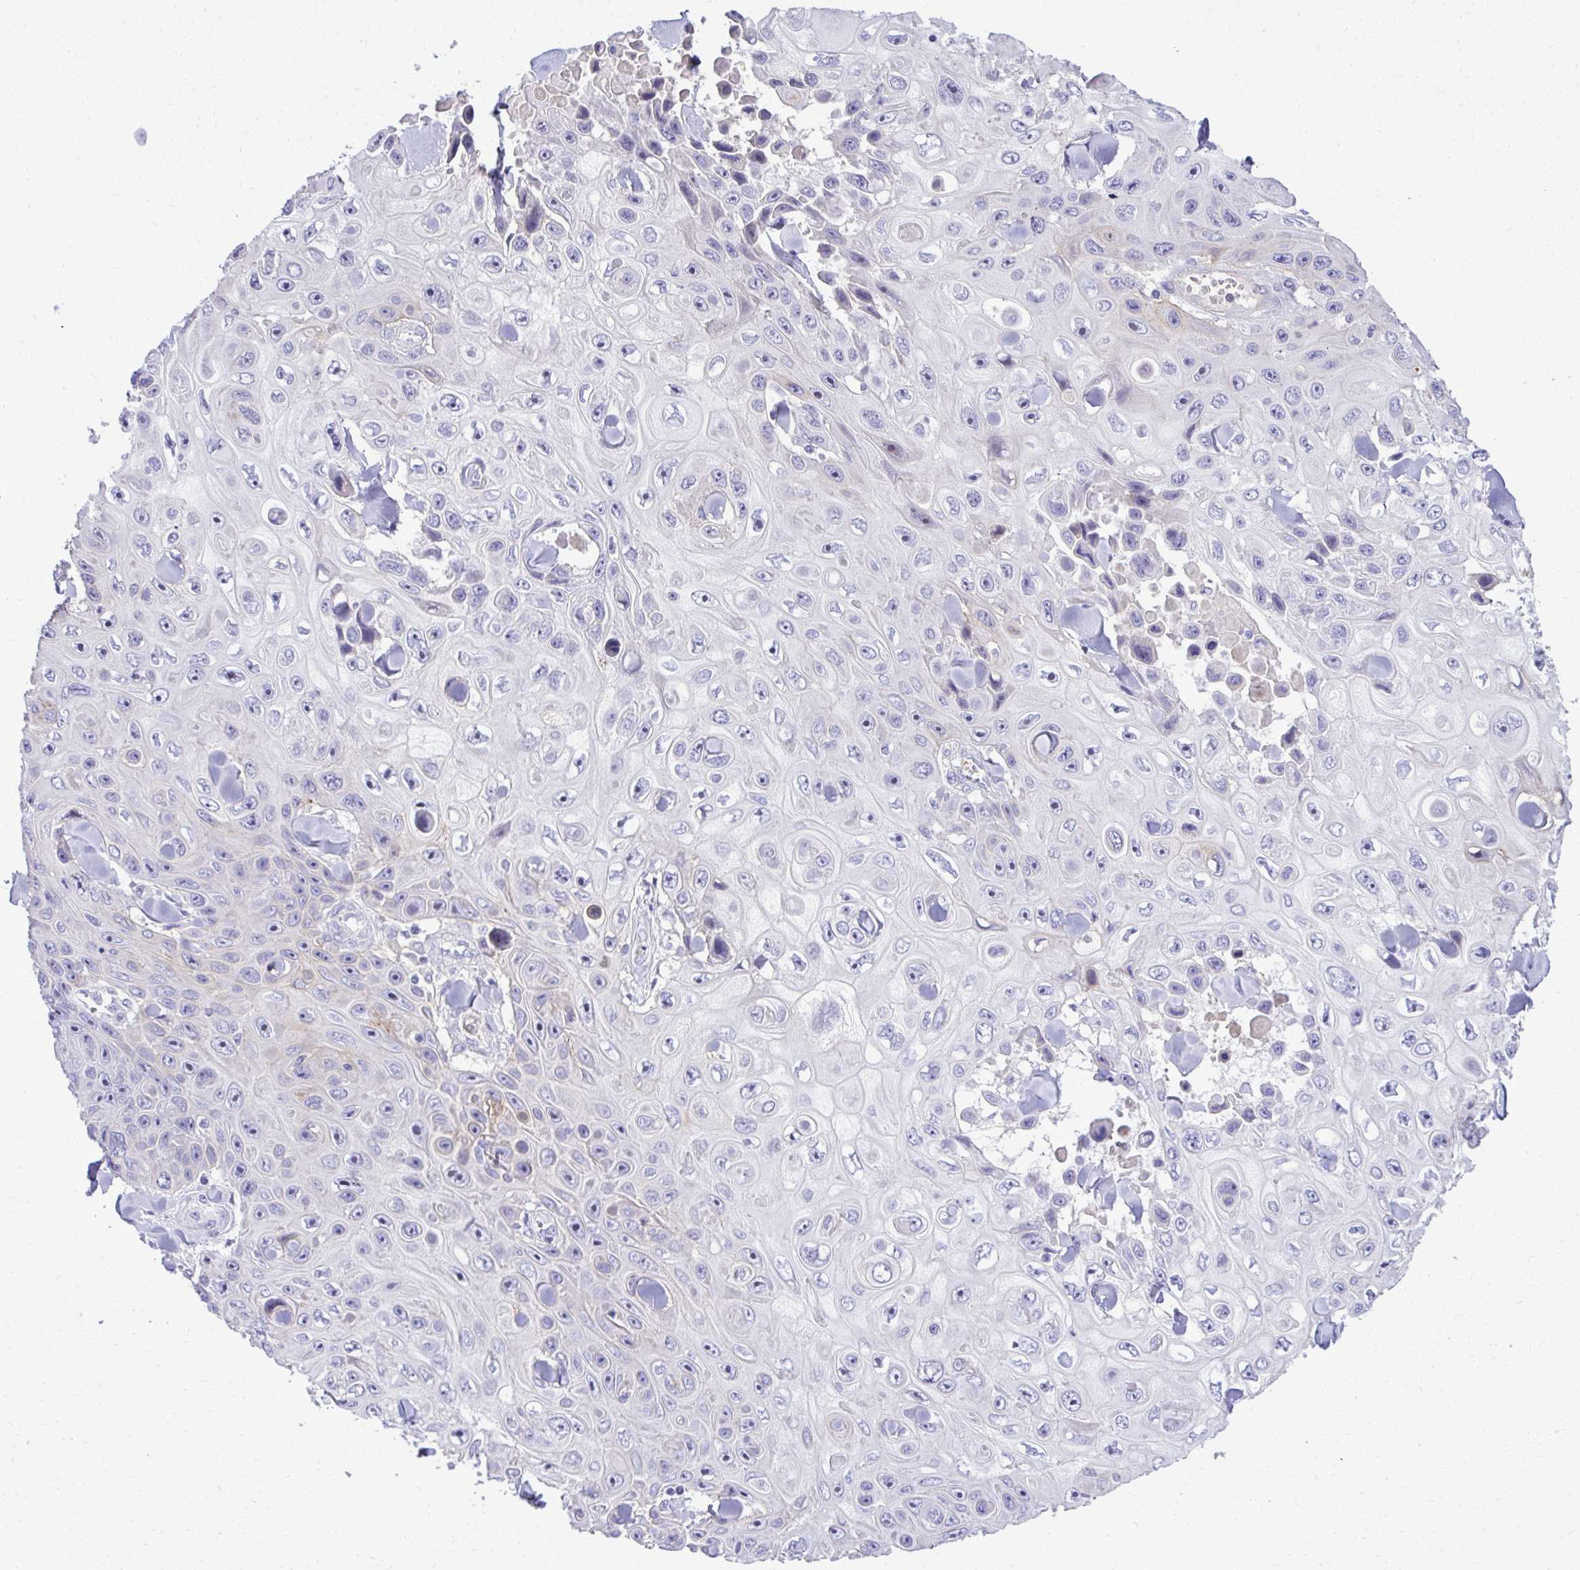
{"staining": {"intensity": "negative", "quantity": "none", "location": "none"}, "tissue": "skin cancer", "cell_type": "Tumor cells", "image_type": "cancer", "snomed": [{"axis": "morphology", "description": "Squamous cell carcinoma, NOS"}, {"axis": "topography", "description": "Skin"}], "caption": "Tumor cells are negative for protein expression in human skin squamous cell carcinoma. The staining is performed using DAB brown chromogen with nuclei counter-stained in using hematoxylin.", "gene": "PITPNM3", "patient": {"sex": "male", "age": 82}}